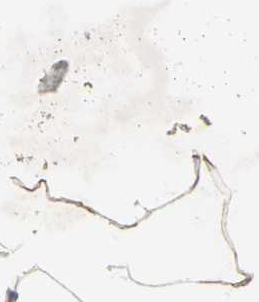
{"staining": {"intensity": "weak", "quantity": ">75%", "location": "cytoplasmic/membranous"}, "tissue": "adipose tissue", "cell_type": "Adipocytes", "image_type": "normal", "snomed": [{"axis": "morphology", "description": "Normal tissue, NOS"}, {"axis": "topography", "description": "Breast"}, {"axis": "topography", "description": "Adipose tissue"}], "caption": "About >75% of adipocytes in benign adipose tissue exhibit weak cytoplasmic/membranous protein staining as visualized by brown immunohistochemical staining.", "gene": "NDFIP2", "patient": {"sex": "female", "age": 25}}